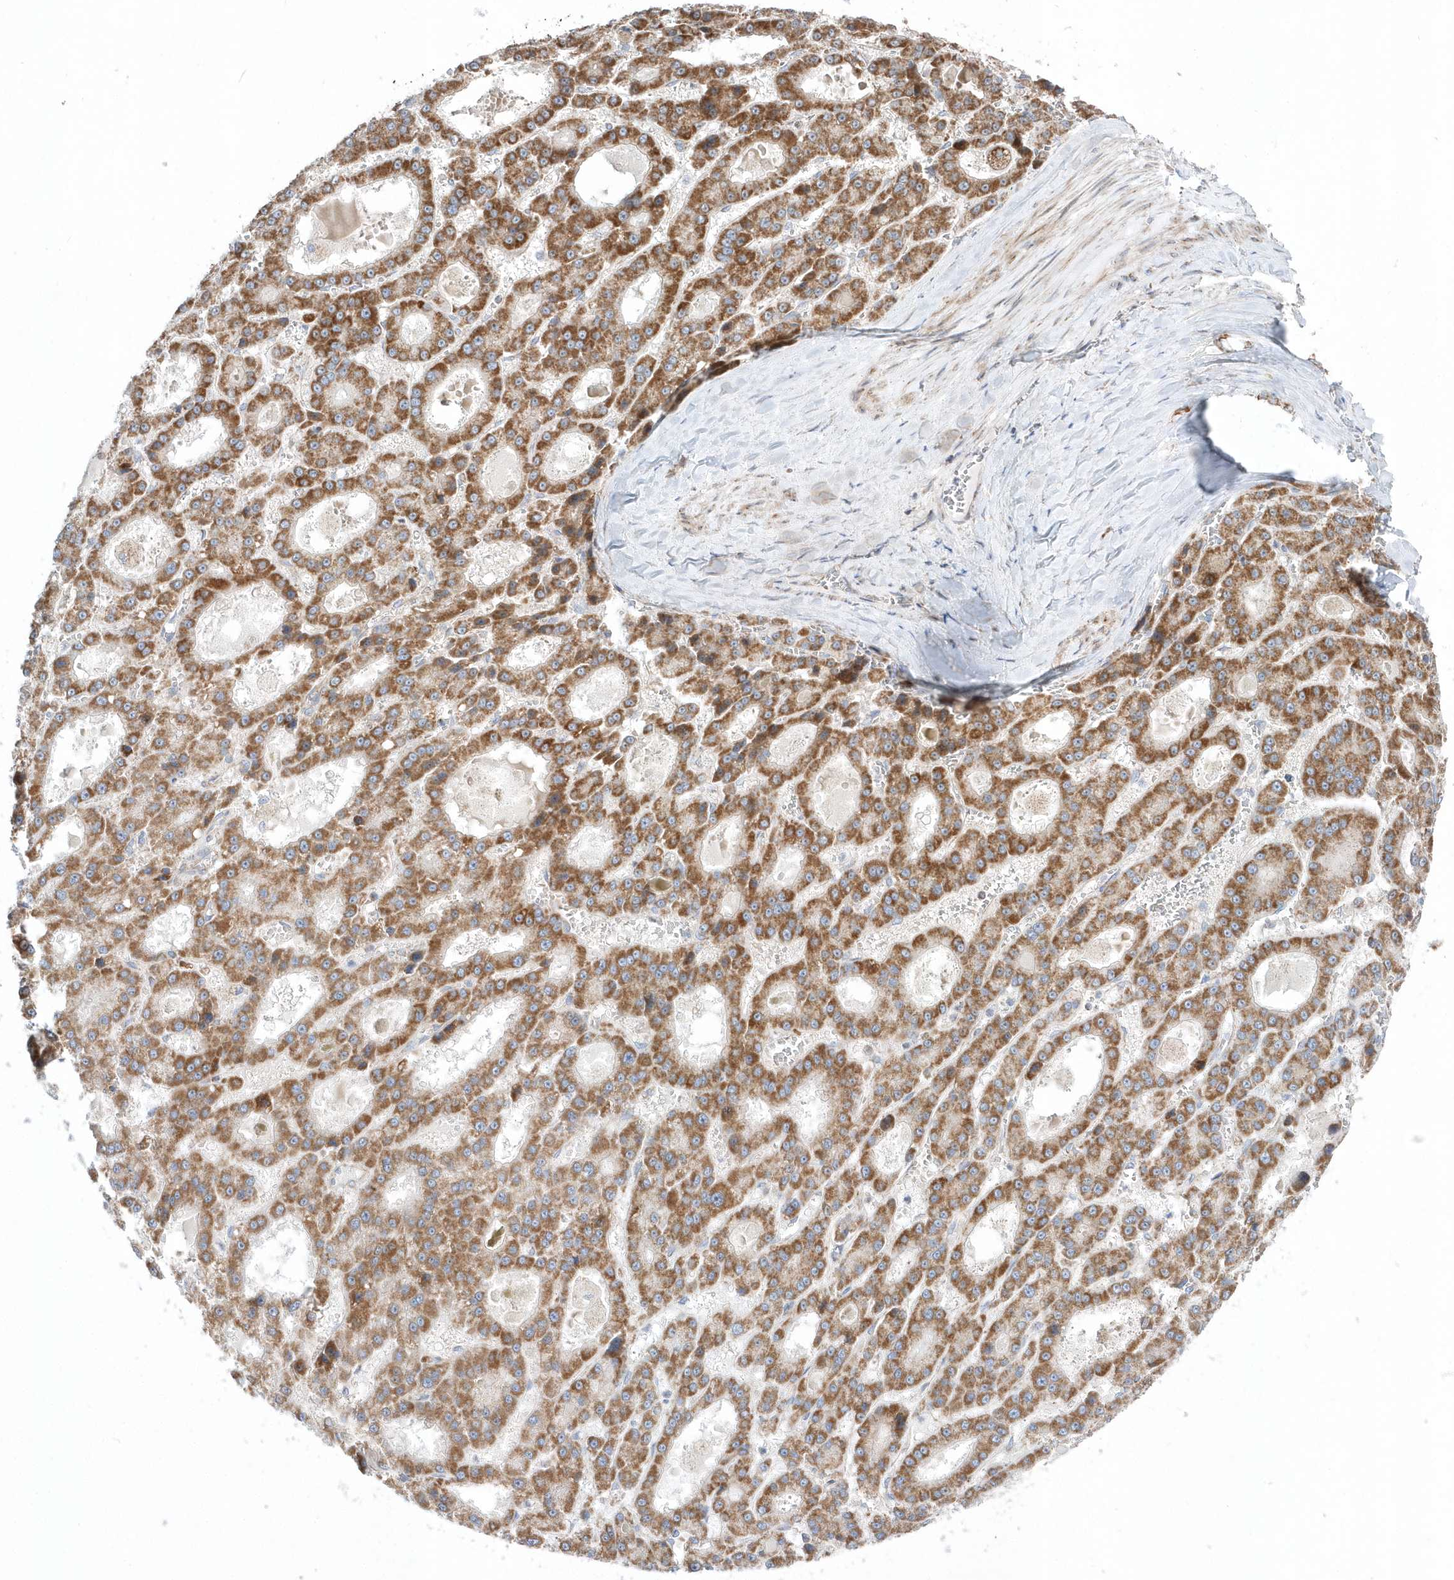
{"staining": {"intensity": "moderate", "quantity": ">75%", "location": "cytoplasmic/membranous"}, "tissue": "liver cancer", "cell_type": "Tumor cells", "image_type": "cancer", "snomed": [{"axis": "morphology", "description": "Carcinoma, Hepatocellular, NOS"}, {"axis": "topography", "description": "Liver"}], "caption": "The photomicrograph demonstrates immunohistochemical staining of hepatocellular carcinoma (liver). There is moderate cytoplasmic/membranous staining is seen in approximately >75% of tumor cells.", "gene": "OPA1", "patient": {"sex": "male", "age": 70}}